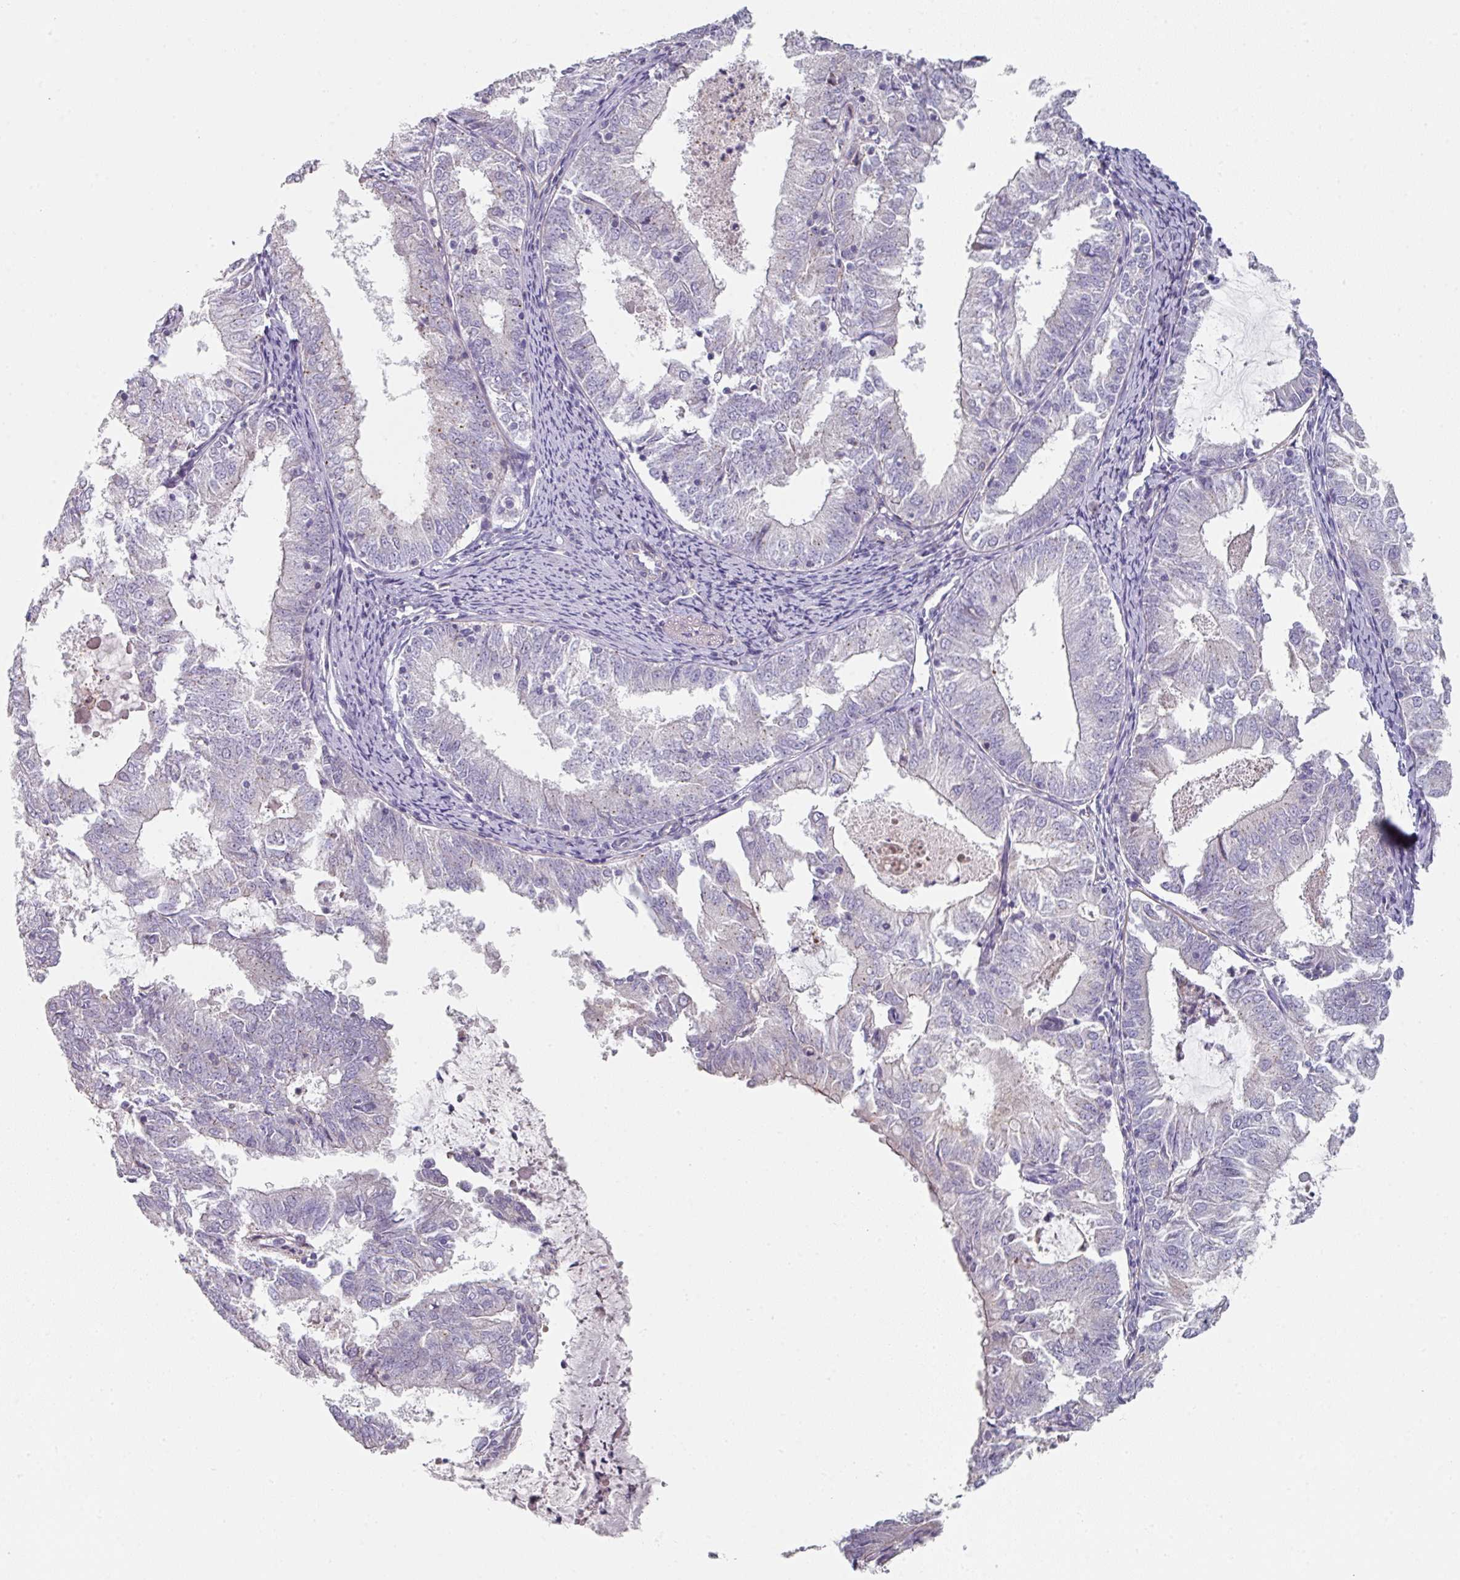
{"staining": {"intensity": "negative", "quantity": "none", "location": "none"}, "tissue": "endometrial cancer", "cell_type": "Tumor cells", "image_type": "cancer", "snomed": [{"axis": "morphology", "description": "Adenocarcinoma, NOS"}, {"axis": "topography", "description": "Endometrium"}], "caption": "Adenocarcinoma (endometrial) was stained to show a protein in brown. There is no significant positivity in tumor cells.", "gene": "WSB2", "patient": {"sex": "female", "age": 57}}